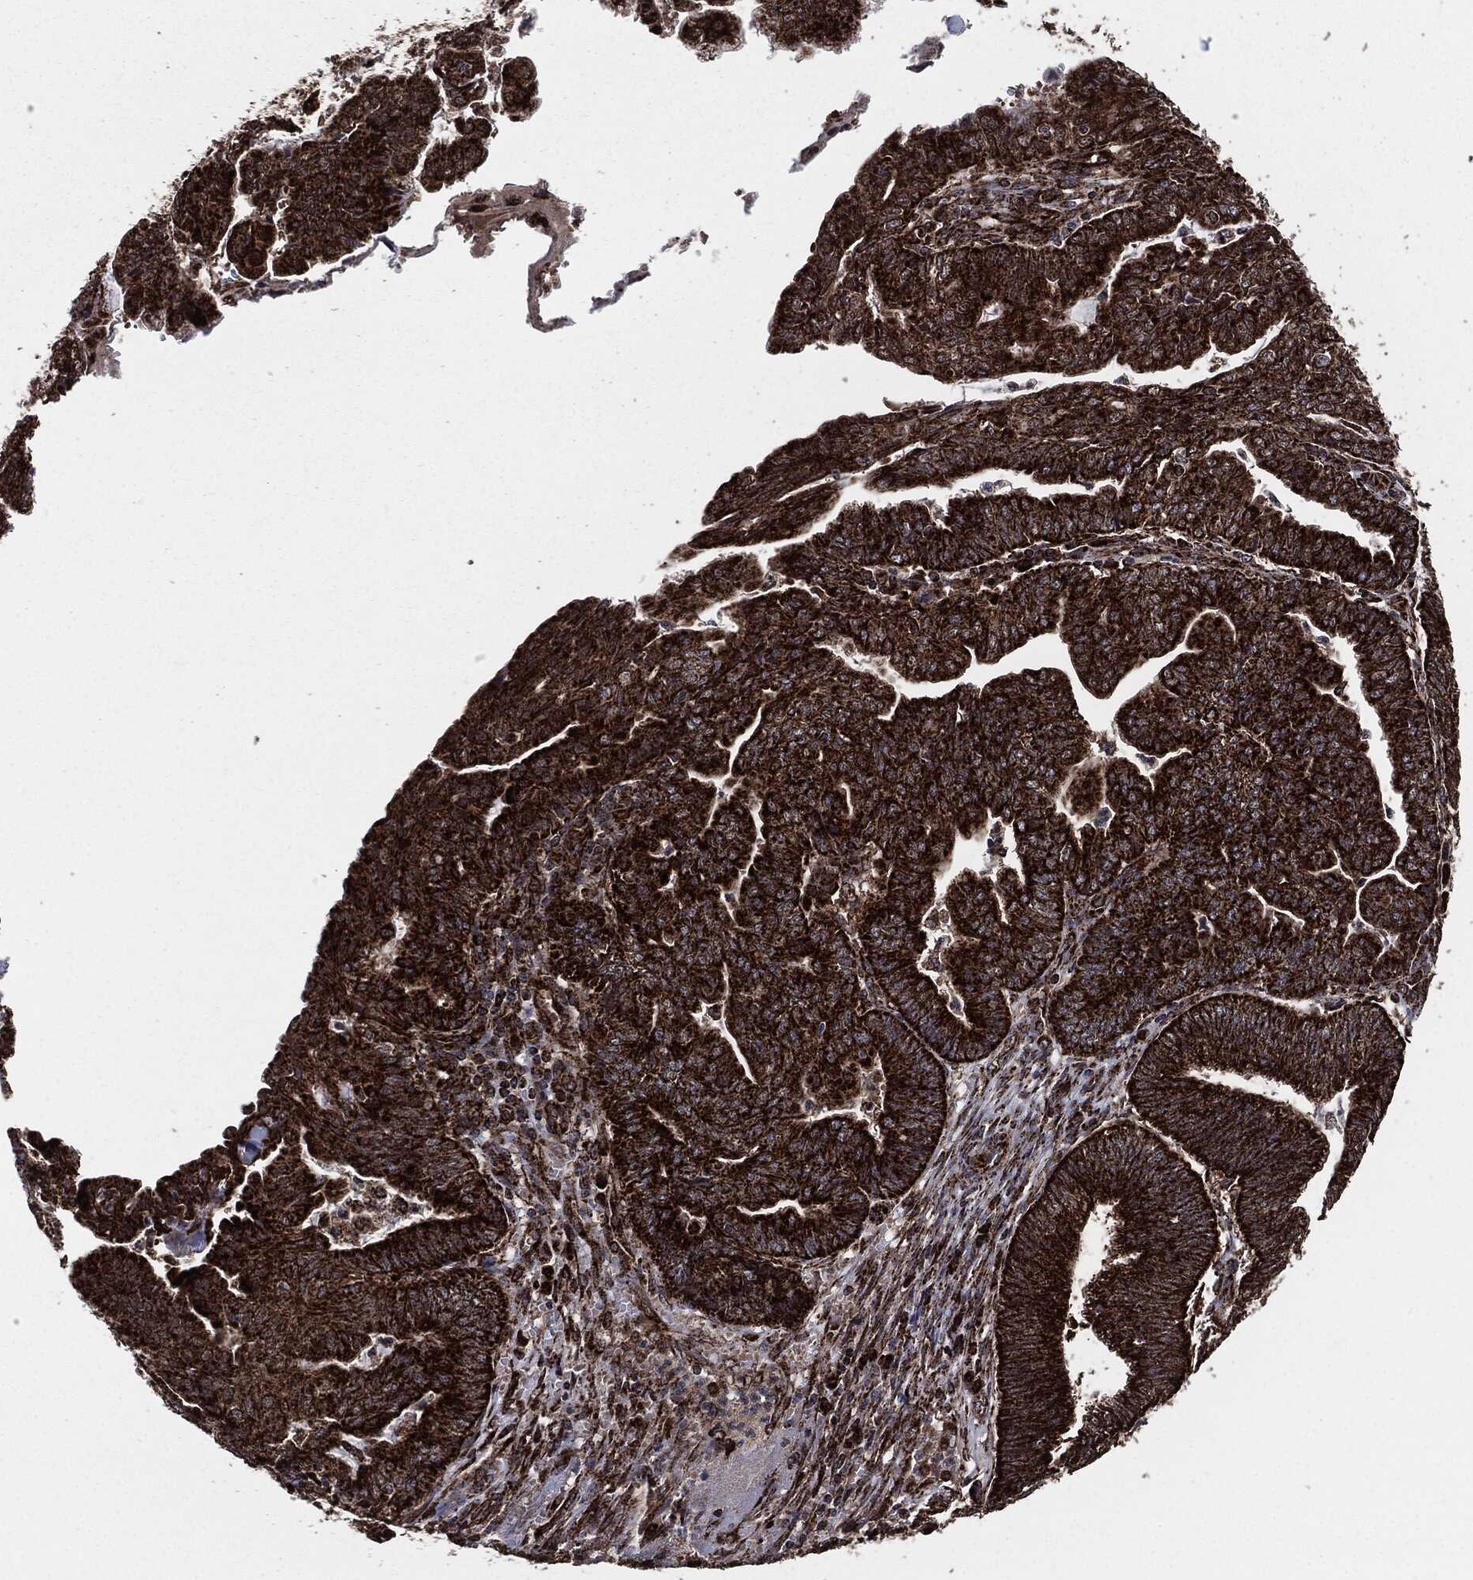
{"staining": {"intensity": "strong", "quantity": ">75%", "location": "cytoplasmic/membranous"}, "tissue": "endometrial cancer", "cell_type": "Tumor cells", "image_type": "cancer", "snomed": [{"axis": "morphology", "description": "Adenocarcinoma, NOS"}, {"axis": "topography", "description": "Endometrium"}], "caption": "This image displays IHC staining of human adenocarcinoma (endometrial), with high strong cytoplasmic/membranous positivity in about >75% of tumor cells.", "gene": "FH", "patient": {"sex": "female", "age": 82}}